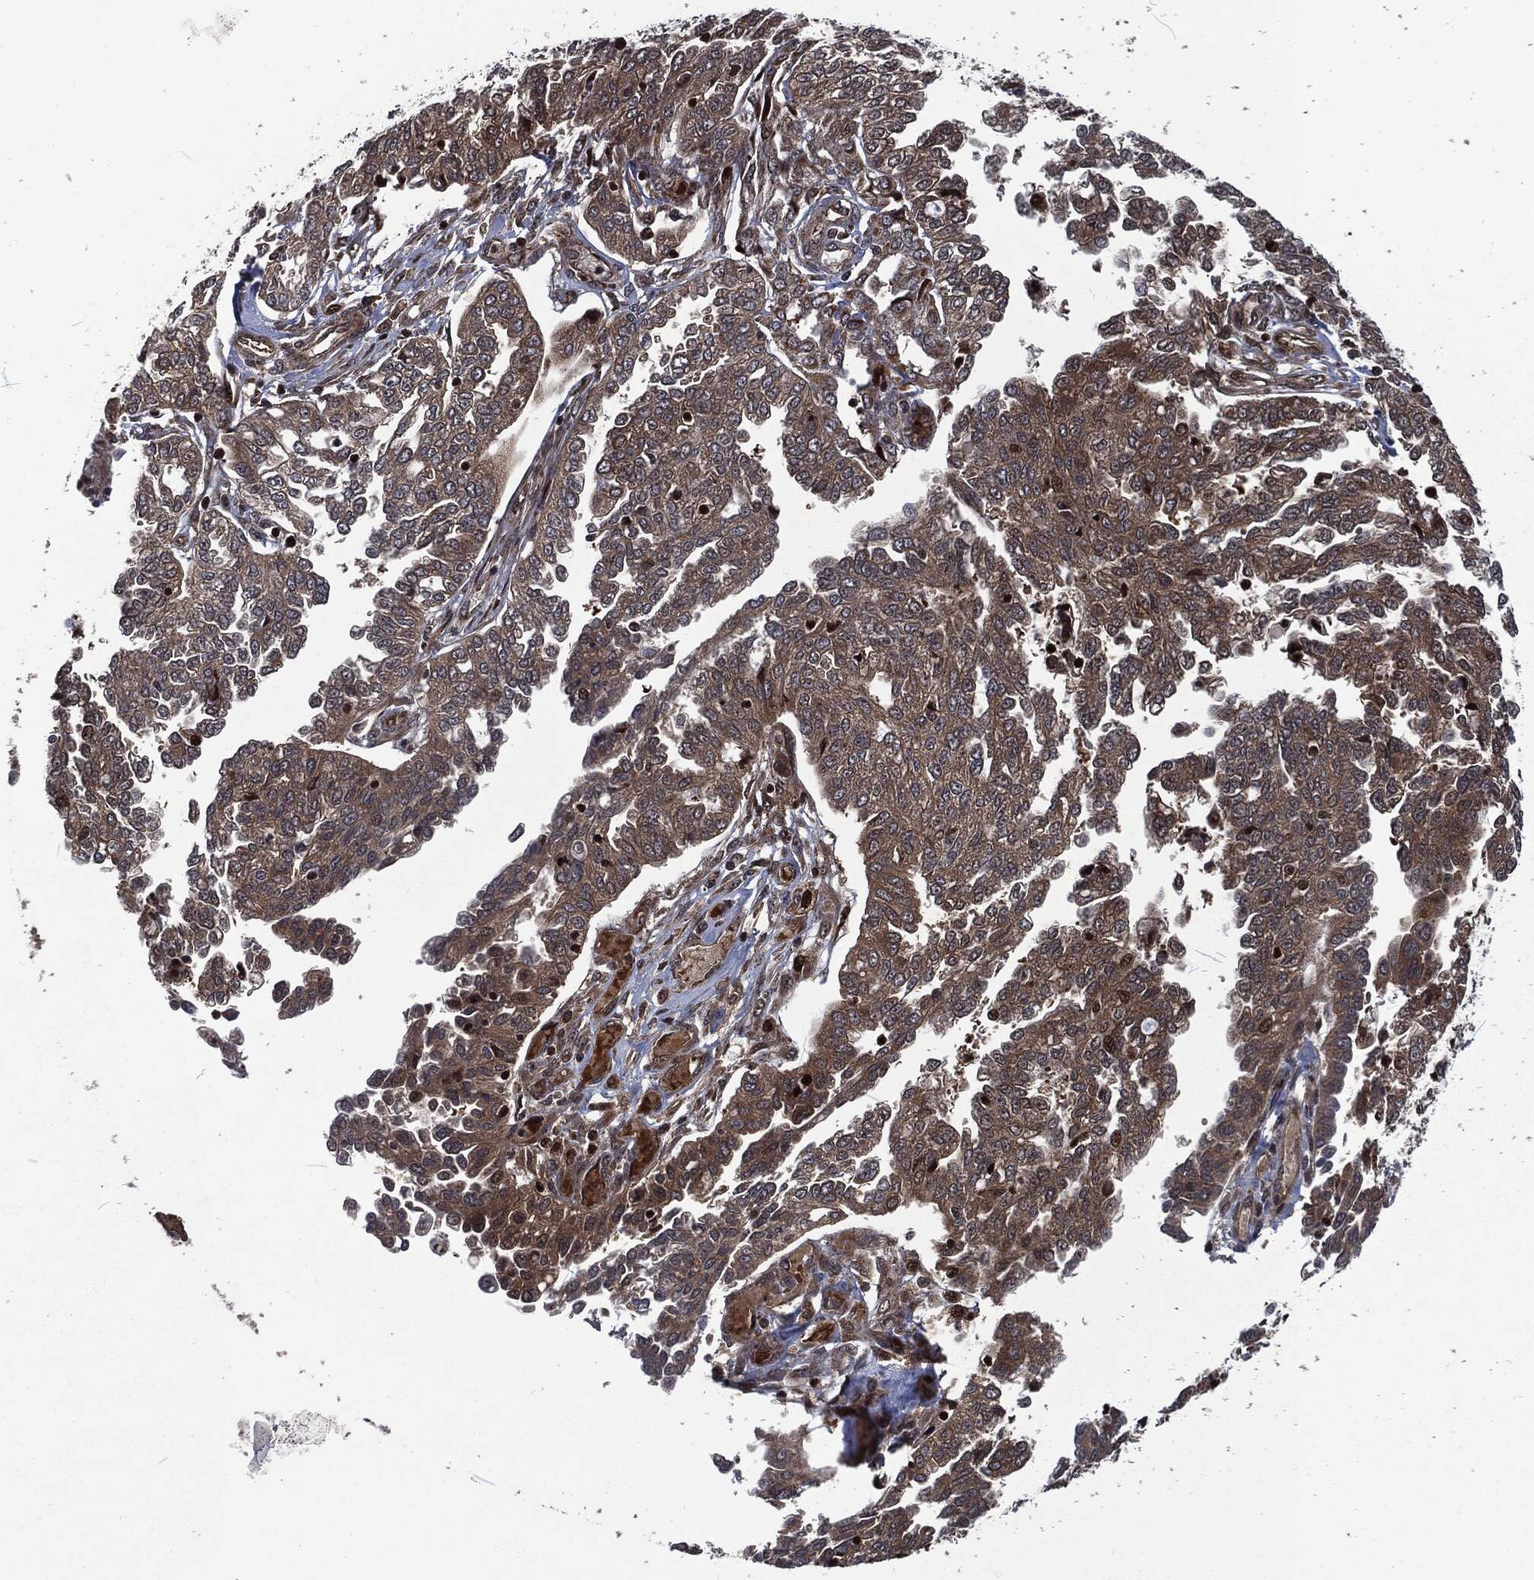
{"staining": {"intensity": "weak", "quantity": ">75%", "location": "cytoplasmic/membranous"}, "tissue": "ovarian cancer", "cell_type": "Tumor cells", "image_type": "cancer", "snomed": [{"axis": "morphology", "description": "Cystadenocarcinoma, serous, NOS"}, {"axis": "topography", "description": "Ovary"}], "caption": "Human serous cystadenocarcinoma (ovarian) stained with a protein marker displays weak staining in tumor cells.", "gene": "CMPK2", "patient": {"sex": "female", "age": 67}}